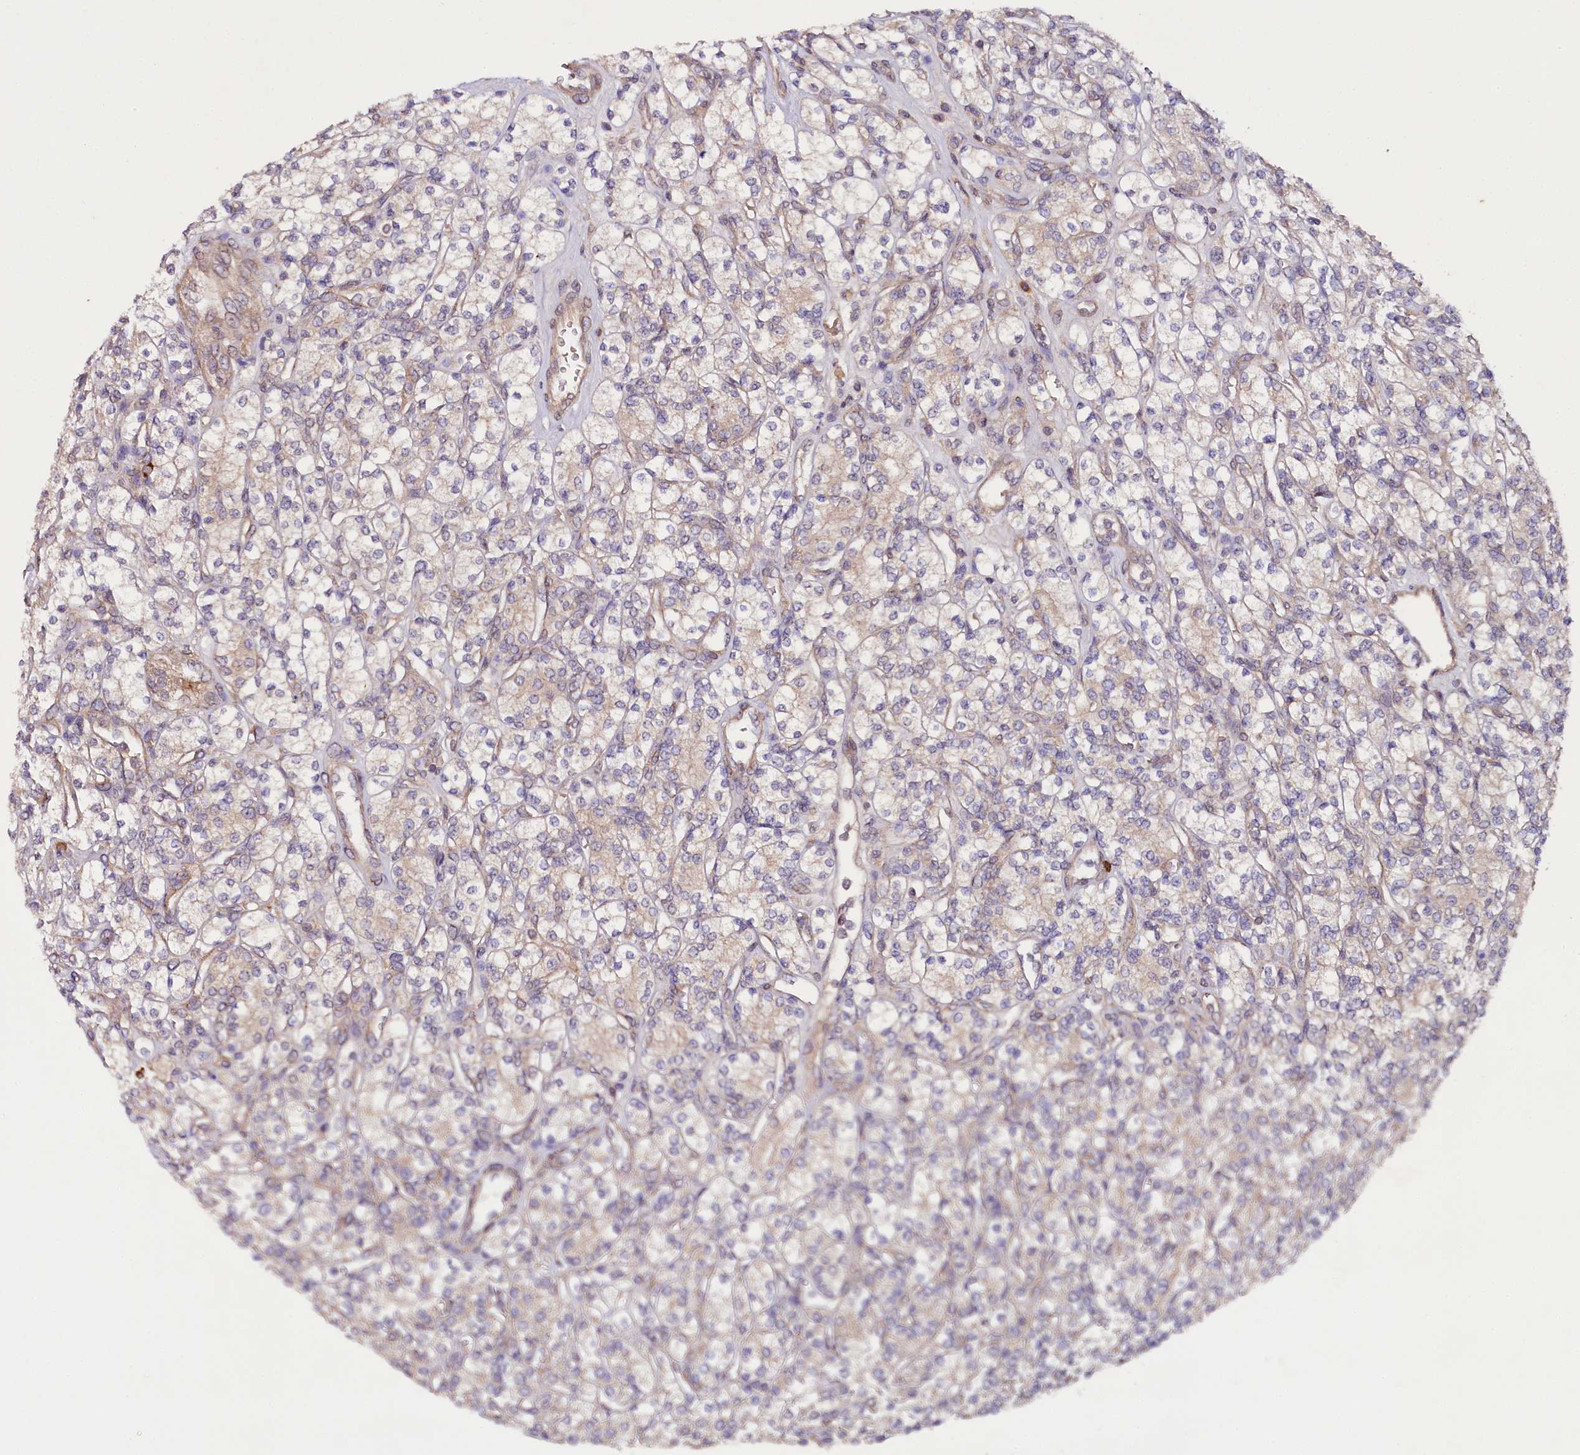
{"staining": {"intensity": "weak", "quantity": "<25%", "location": "cytoplasmic/membranous"}, "tissue": "renal cancer", "cell_type": "Tumor cells", "image_type": "cancer", "snomed": [{"axis": "morphology", "description": "Adenocarcinoma, NOS"}, {"axis": "topography", "description": "Kidney"}], "caption": "This is an immunohistochemistry (IHC) photomicrograph of human renal cancer. There is no staining in tumor cells.", "gene": "PHLDB1", "patient": {"sex": "male", "age": 77}}